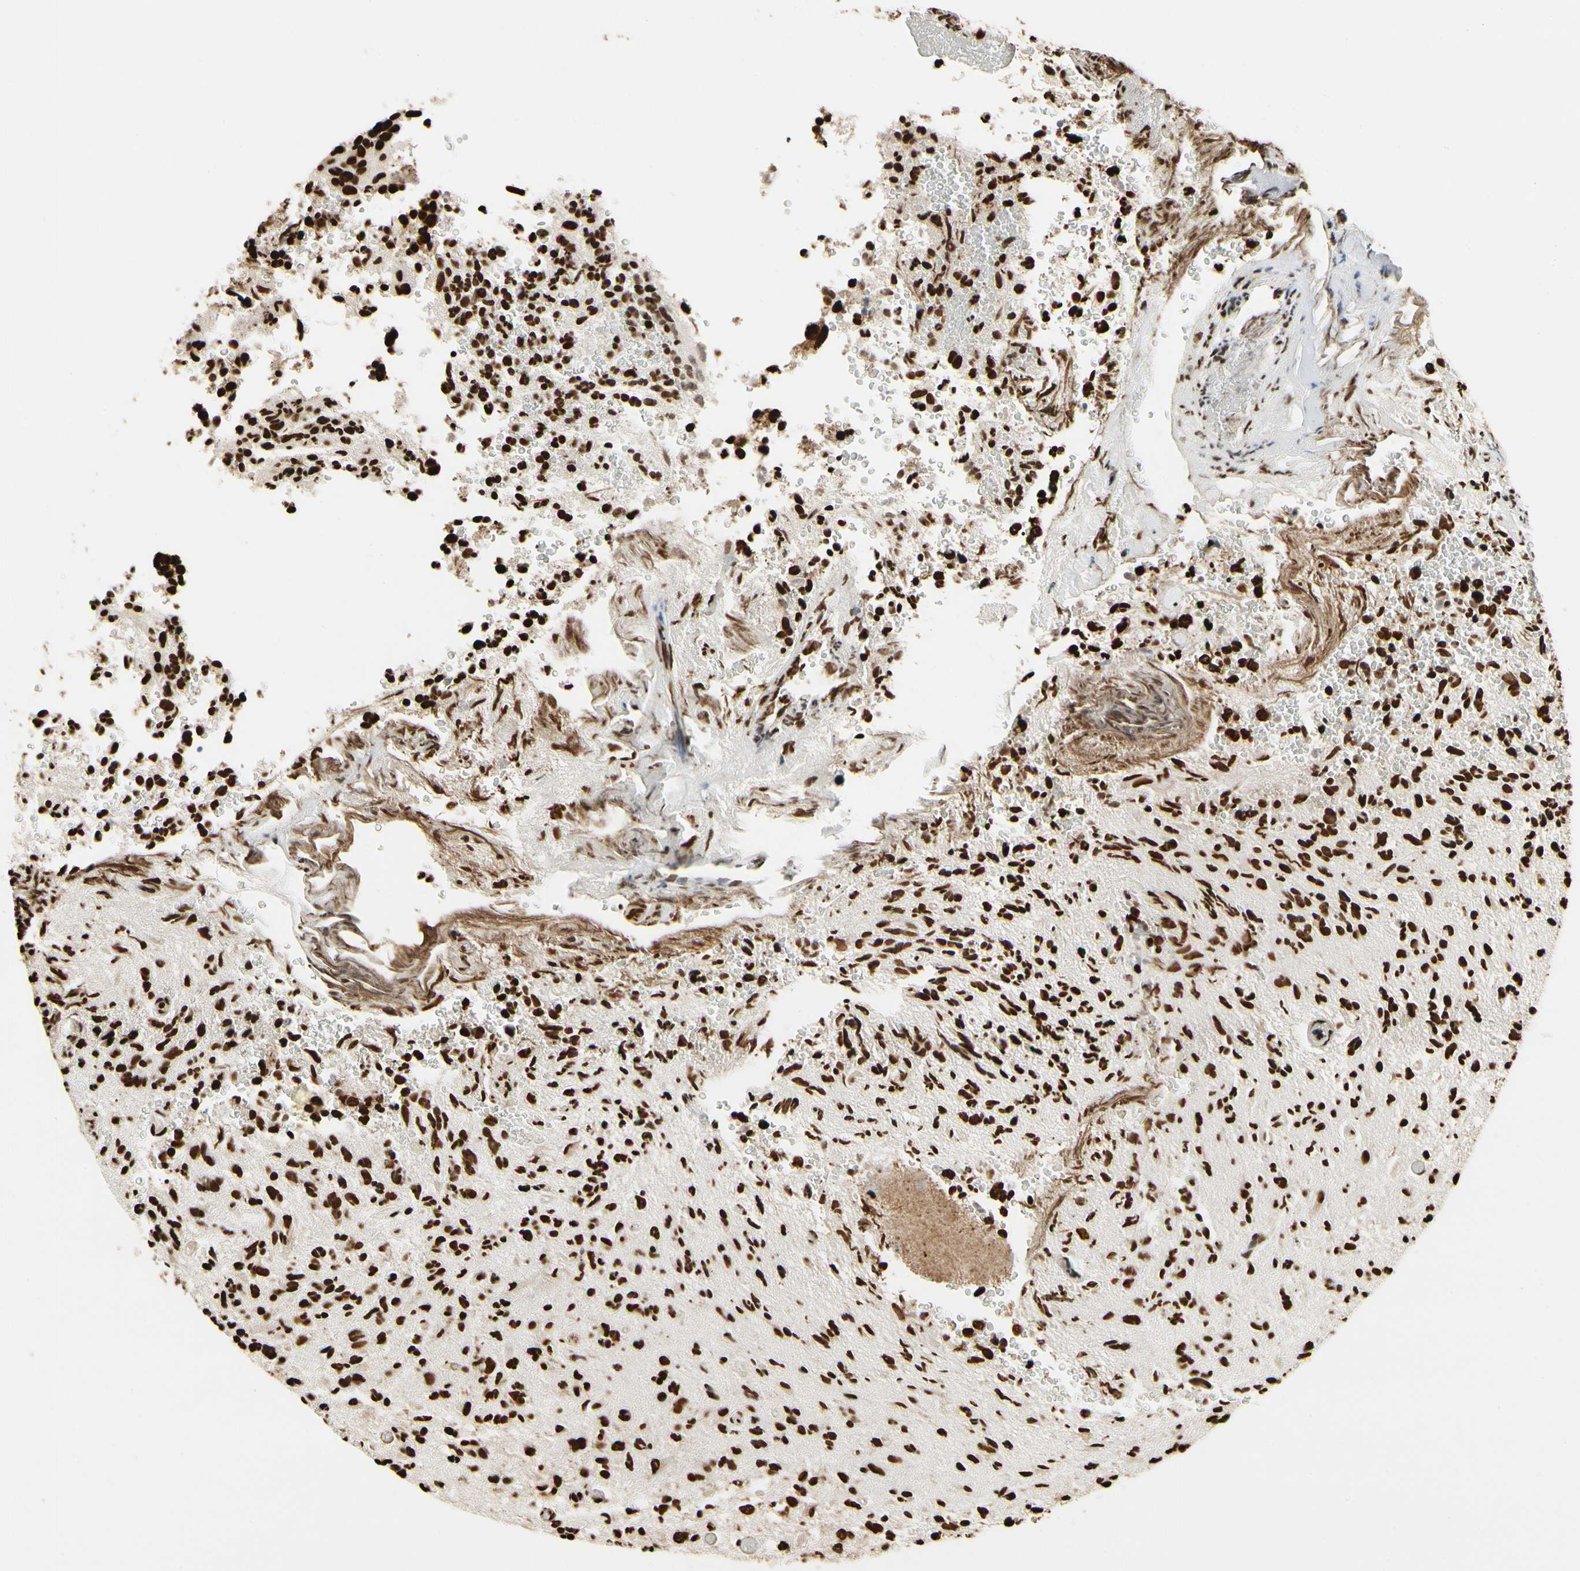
{"staining": {"intensity": "strong", "quantity": ">75%", "location": "cytoplasmic/membranous,nuclear"}, "tissue": "glioma", "cell_type": "Tumor cells", "image_type": "cancer", "snomed": [{"axis": "morphology", "description": "Glioma, malignant, High grade"}, {"axis": "topography", "description": "pancreas cauda"}], "caption": "IHC micrograph of high-grade glioma (malignant) stained for a protein (brown), which displays high levels of strong cytoplasmic/membranous and nuclear expression in about >75% of tumor cells.", "gene": "HNRNPK", "patient": {"sex": "male", "age": 60}}